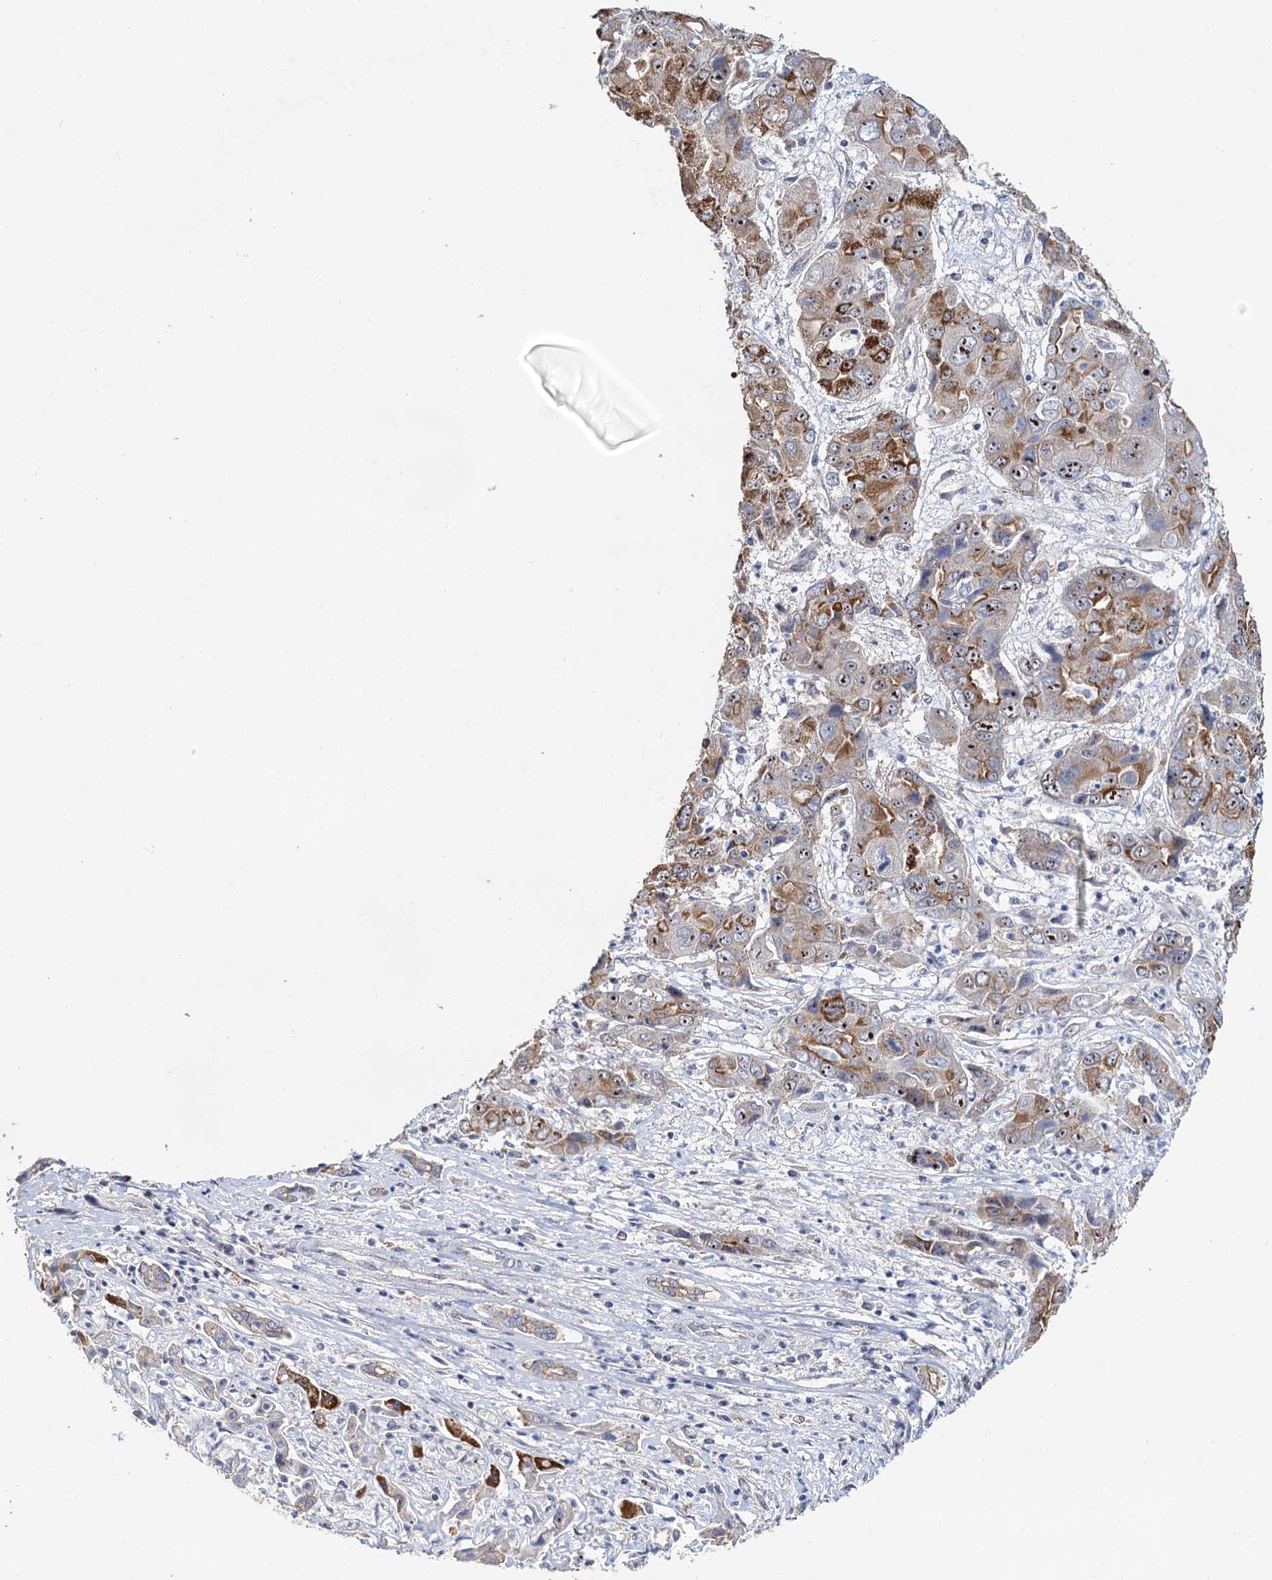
{"staining": {"intensity": "moderate", "quantity": ">75%", "location": "cytoplasmic/membranous,nuclear"}, "tissue": "liver cancer", "cell_type": "Tumor cells", "image_type": "cancer", "snomed": [{"axis": "morphology", "description": "Cholangiocarcinoma"}, {"axis": "topography", "description": "Liver"}], "caption": "A brown stain highlights moderate cytoplasmic/membranous and nuclear expression of a protein in human liver cancer tumor cells. The protein is shown in brown color, while the nuclei are stained blue.", "gene": "C2CD3", "patient": {"sex": "male", "age": 67}}